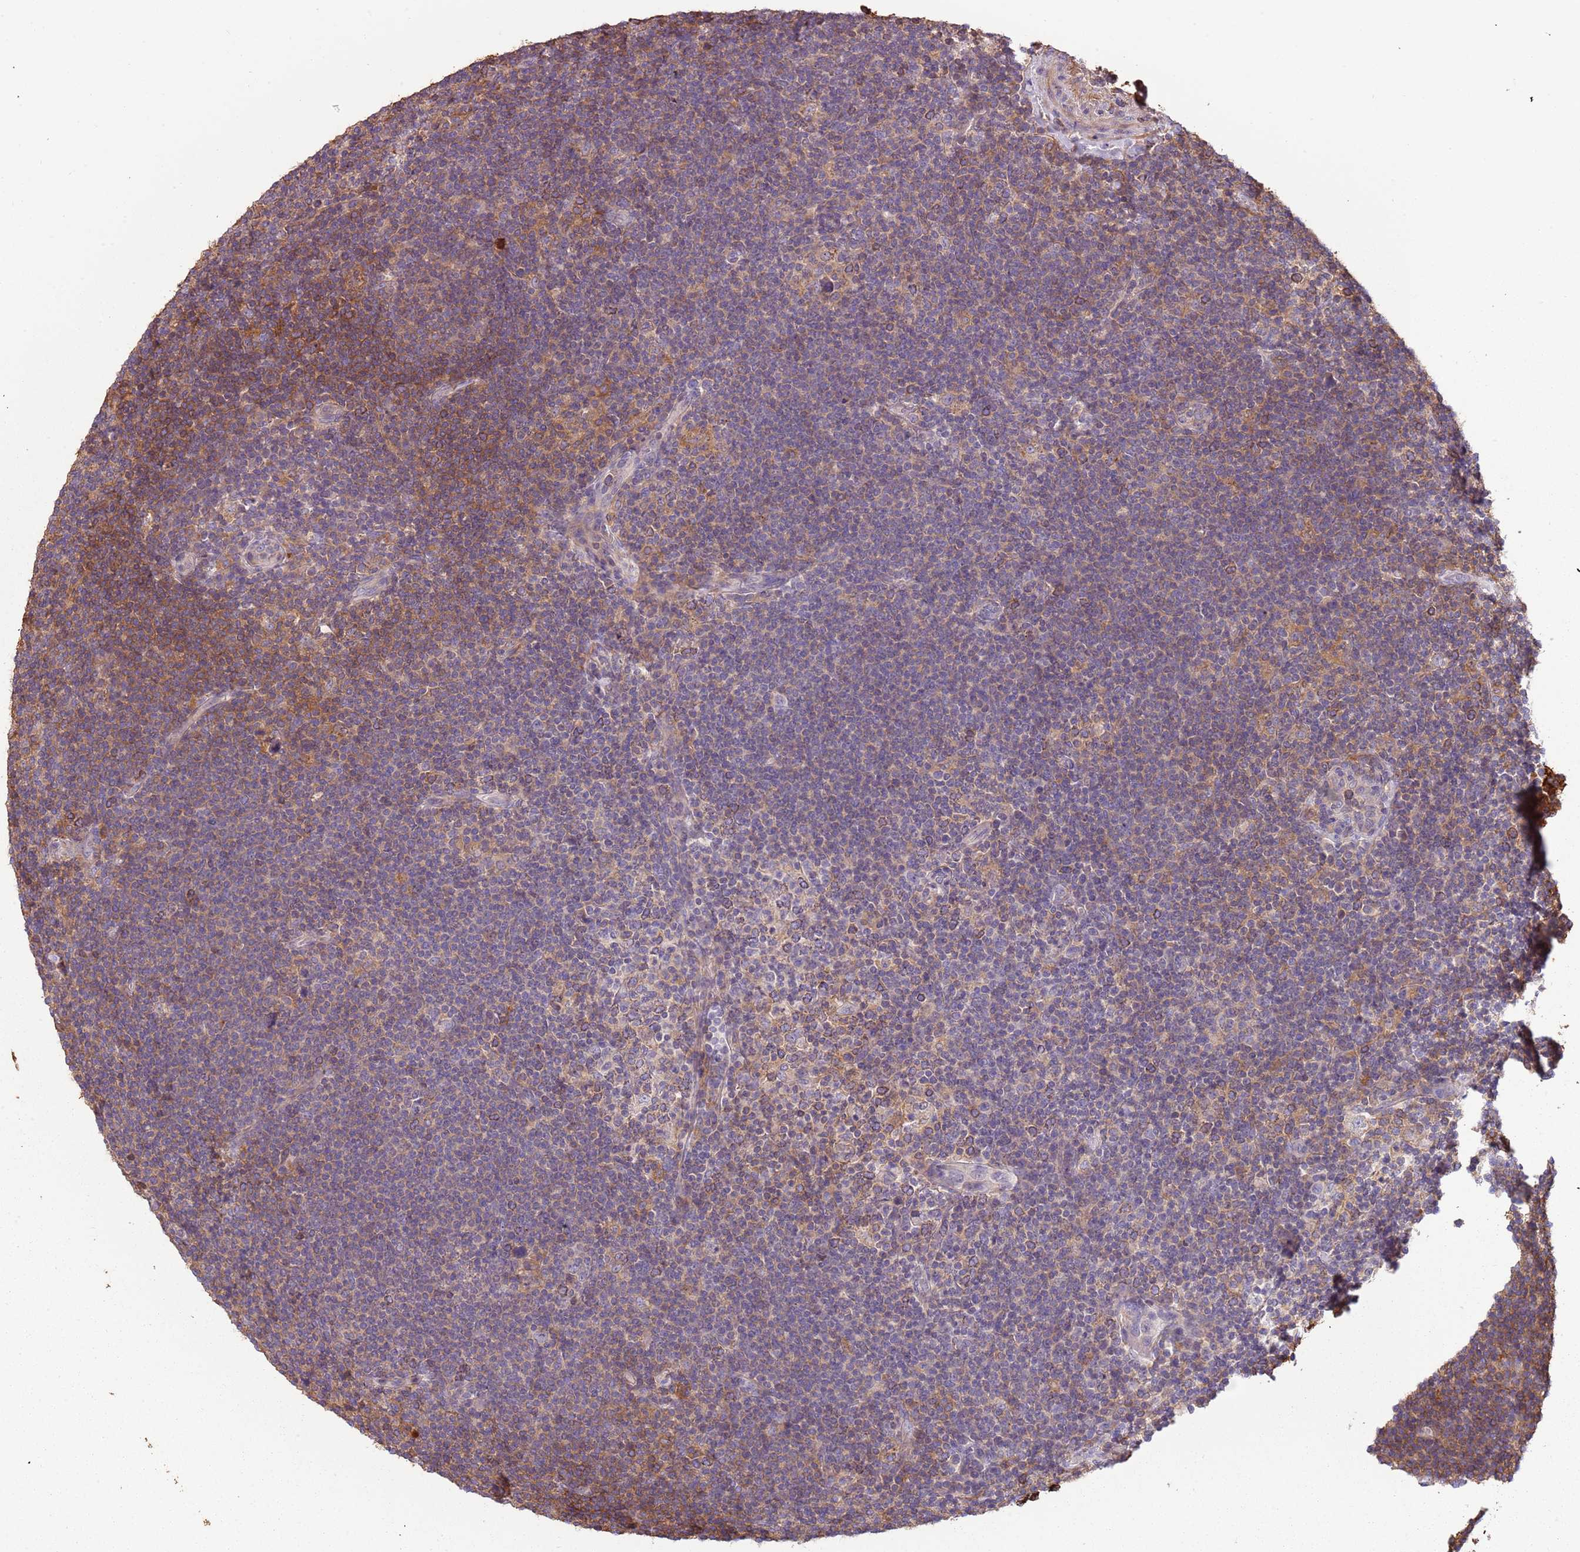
{"staining": {"intensity": "negative", "quantity": "none", "location": "none"}, "tissue": "lymphoma", "cell_type": "Tumor cells", "image_type": "cancer", "snomed": [{"axis": "morphology", "description": "Hodgkin's disease, NOS"}, {"axis": "topography", "description": "Lymph node"}], "caption": "An immunohistochemistry (IHC) micrograph of Hodgkin's disease is shown. There is no staining in tumor cells of Hodgkin's disease.", "gene": "FECH", "patient": {"sex": "female", "age": 57}}